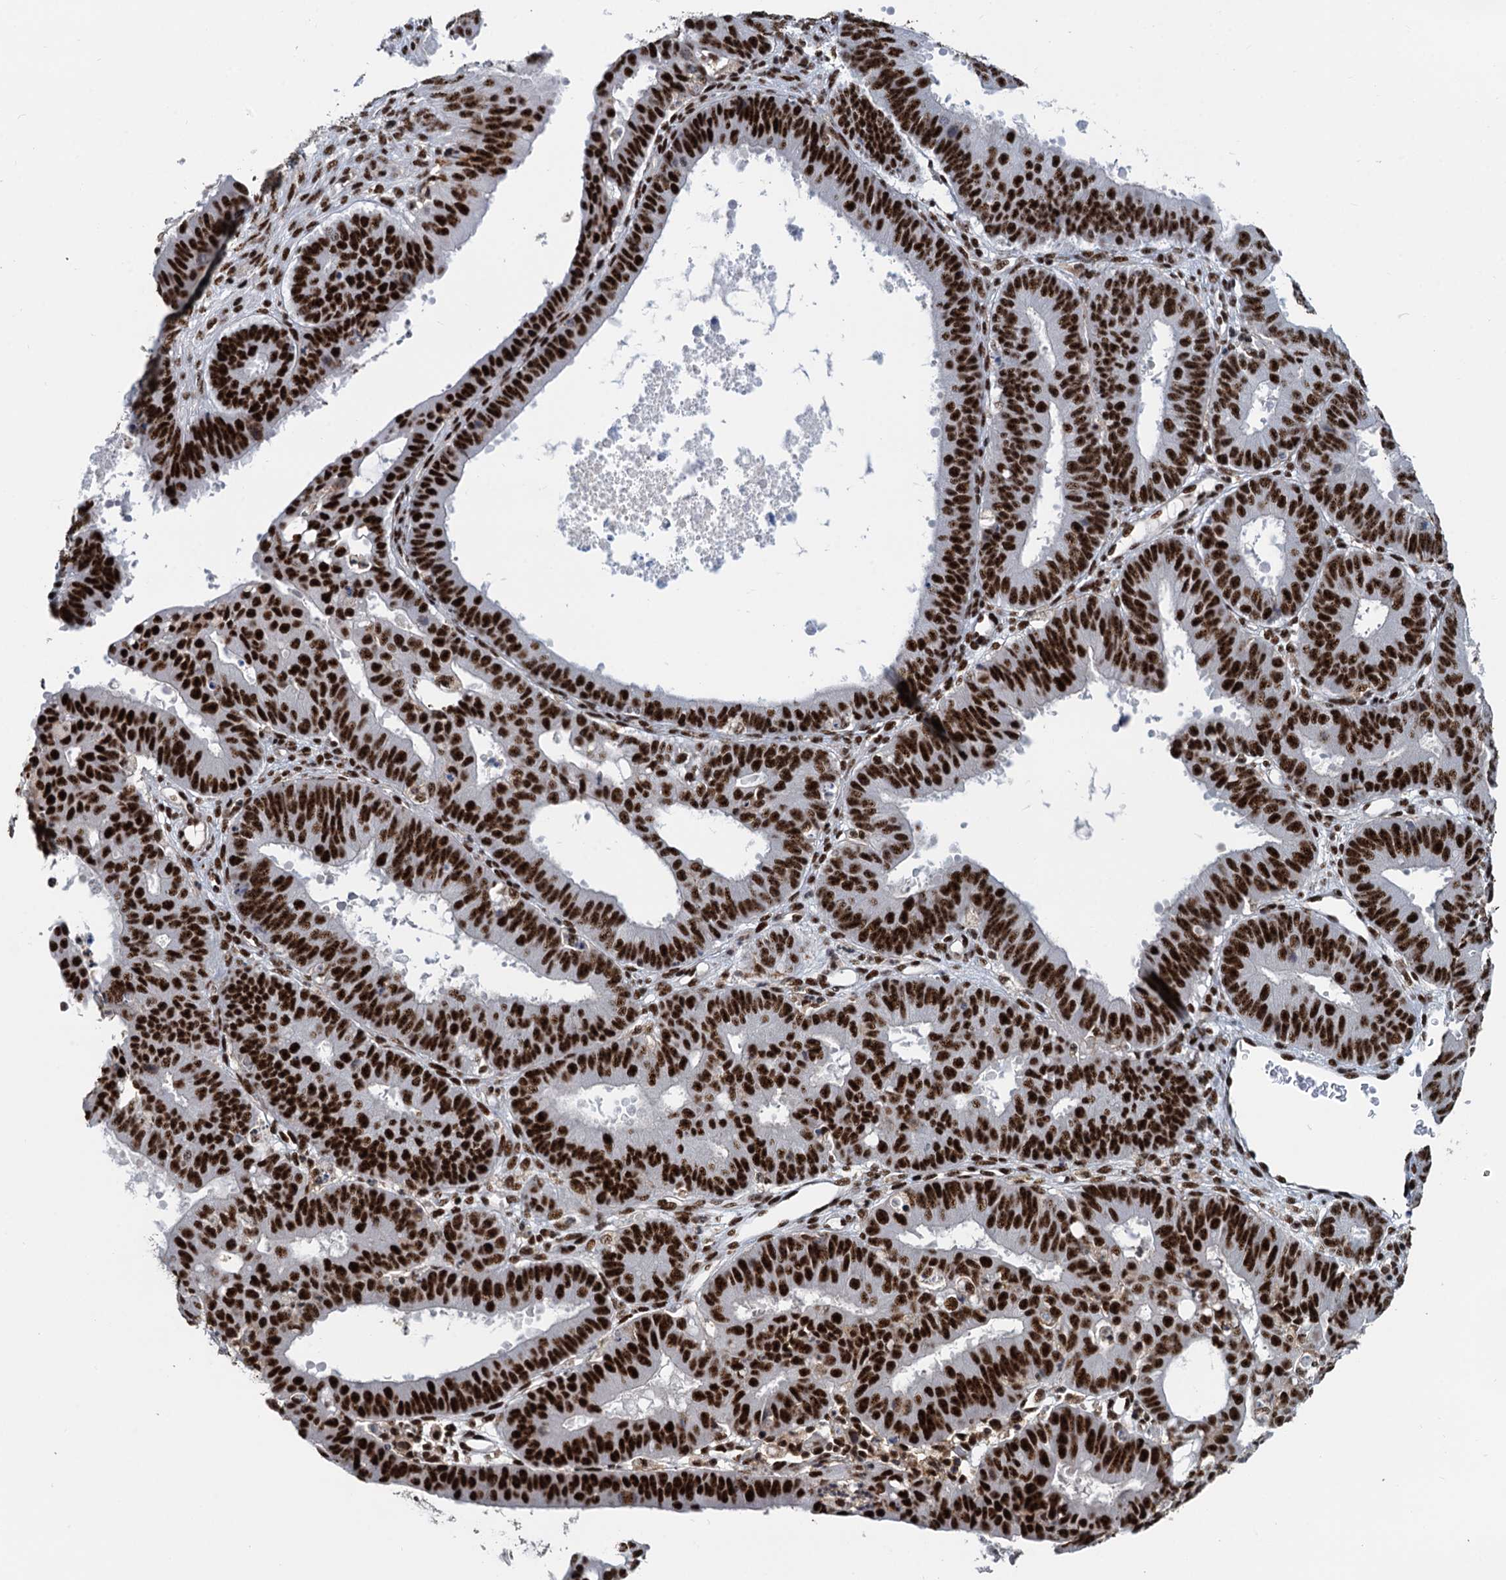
{"staining": {"intensity": "strong", "quantity": ">75%", "location": "nuclear"}, "tissue": "ovarian cancer", "cell_type": "Tumor cells", "image_type": "cancer", "snomed": [{"axis": "morphology", "description": "Carcinoma, endometroid"}, {"axis": "topography", "description": "Appendix"}, {"axis": "topography", "description": "Ovary"}], "caption": "Protein analysis of ovarian cancer (endometroid carcinoma) tissue shows strong nuclear expression in approximately >75% of tumor cells.", "gene": "RBM26", "patient": {"sex": "female", "age": 42}}